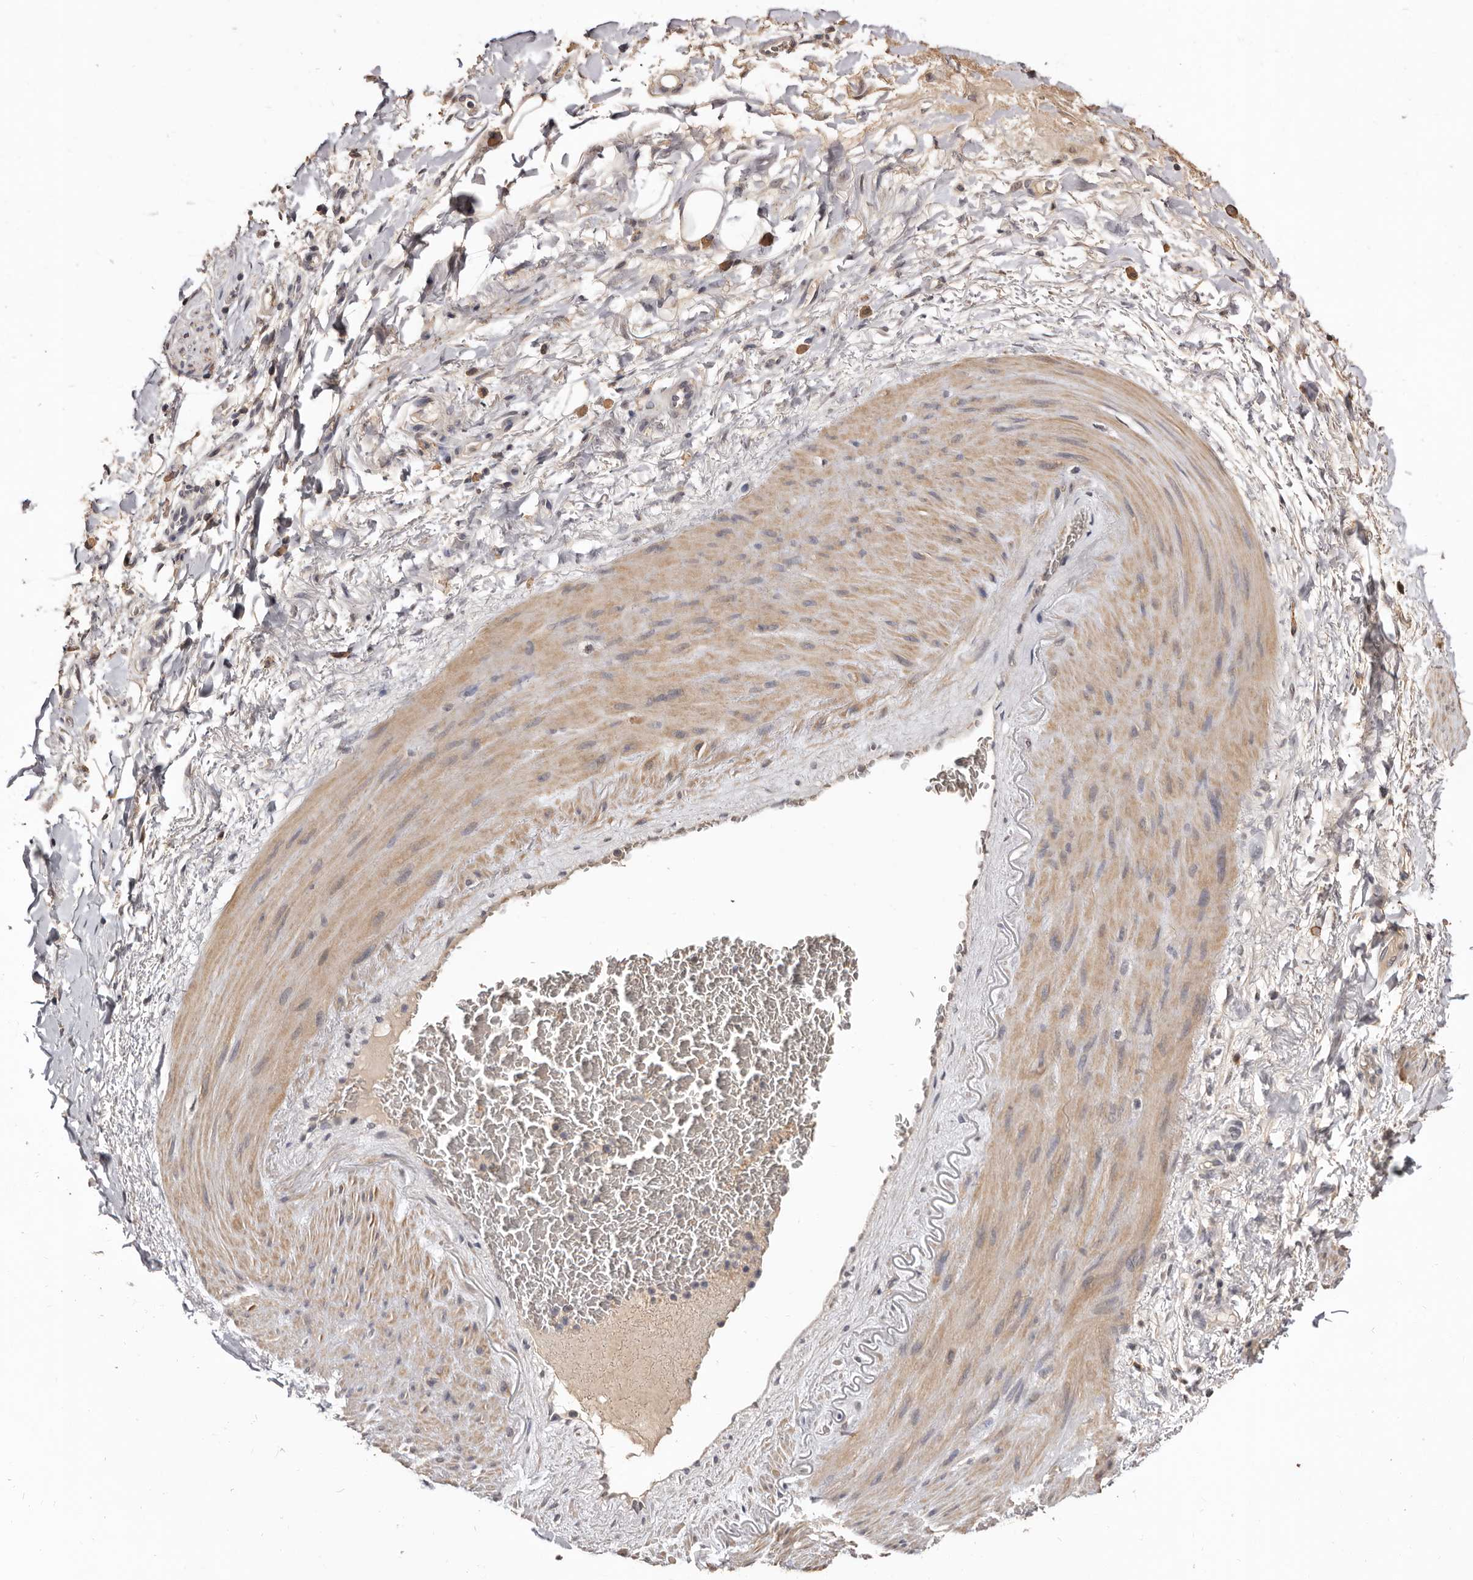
{"staining": {"intensity": "moderate", "quantity": ">75%", "location": "cytoplasmic/membranous"}, "tissue": "adipose tissue", "cell_type": "Adipocytes", "image_type": "normal", "snomed": [{"axis": "morphology", "description": "Normal tissue, NOS"}, {"axis": "morphology", "description": "Adenocarcinoma, NOS"}, {"axis": "topography", "description": "Esophagus"}], "caption": "The image exhibits immunohistochemical staining of normal adipose tissue. There is moderate cytoplasmic/membranous staining is seen in approximately >75% of adipocytes. Immunohistochemistry stains the protein of interest in brown and the nuclei are stained blue.", "gene": "INAVA", "patient": {"sex": "male", "age": 62}}